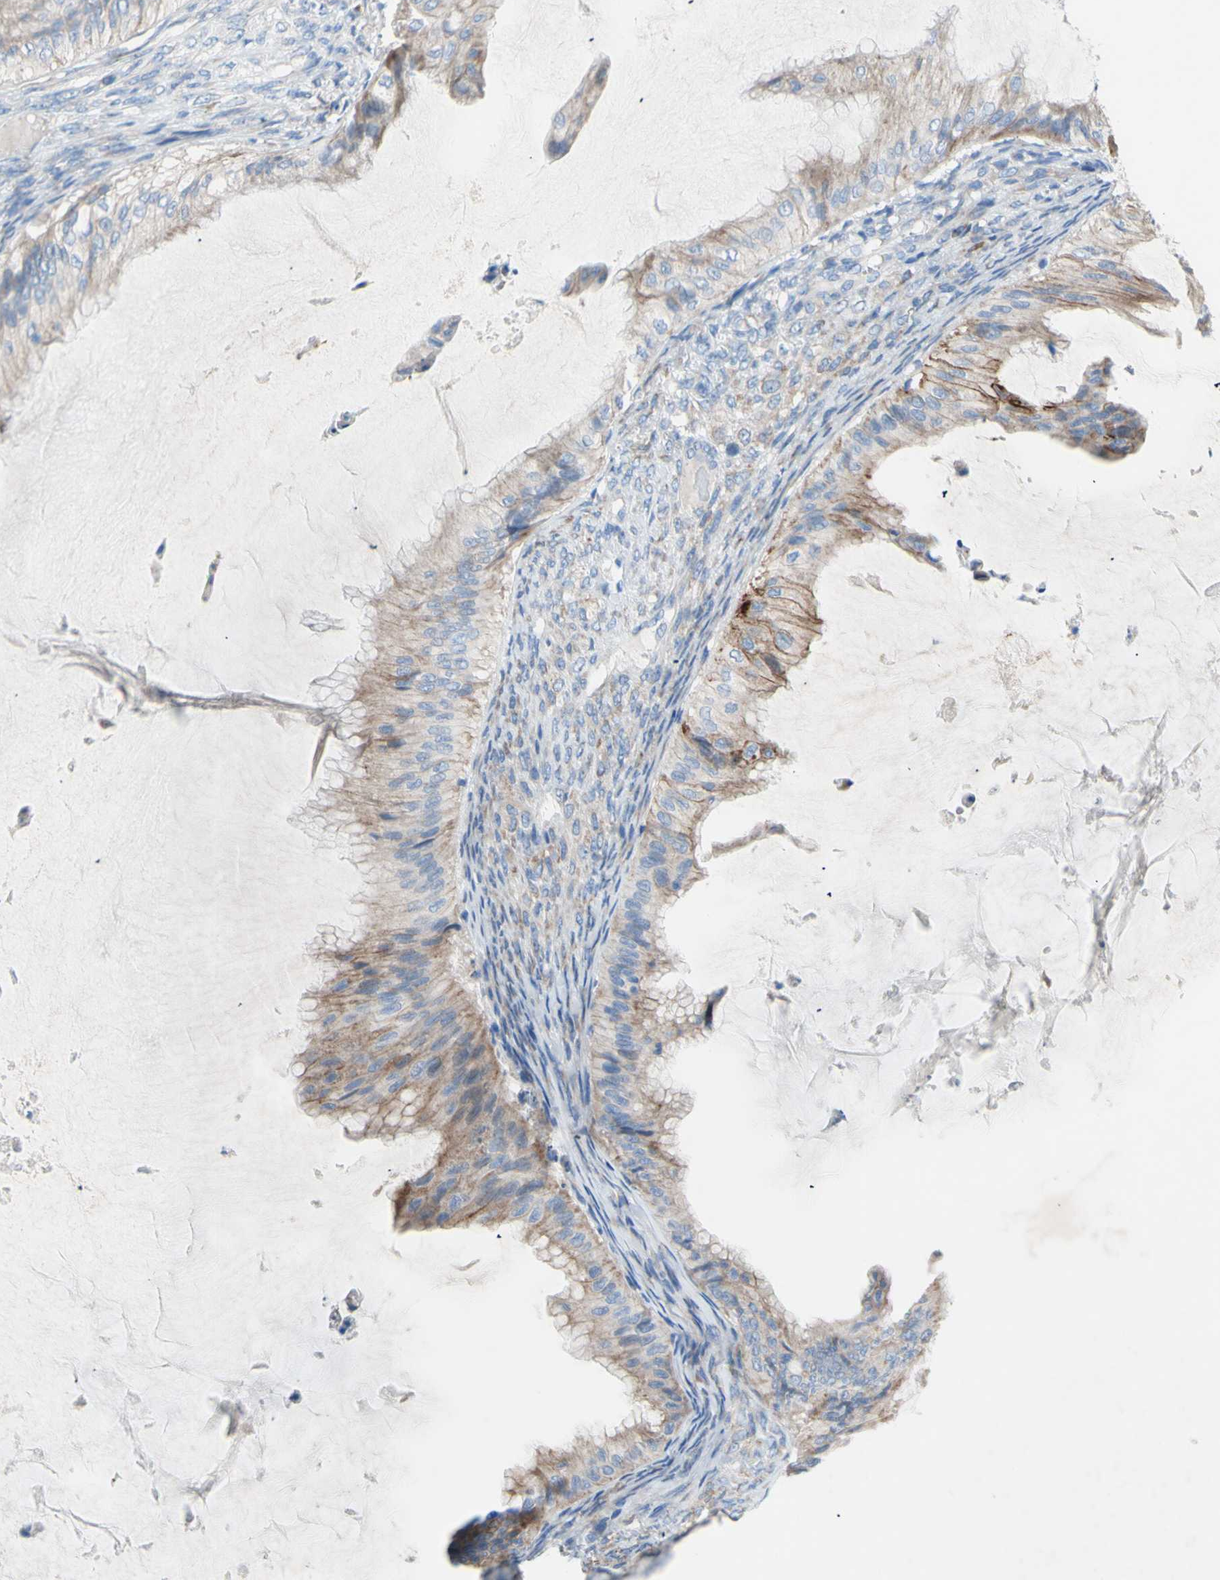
{"staining": {"intensity": "weak", "quantity": "25%-75%", "location": "cytoplasmic/membranous"}, "tissue": "ovarian cancer", "cell_type": "Tumor cells", "image_type": "cancer", "snomed": [{"axis": "morphology", "description": "Cystadenocarcinoma, mucinous, NOS"}, {"axis": "topography", "description": "Ovary"}], "caption": "High-magnification brightfield microscopy of ovarian cancer (mucinous cystadenocarcinoma) stained with DAB (brown) and counterstained with hematoxylin (blue). tumor cells exhibit weak cytoplasmic/membranous staining is appreciated in approximately25%-75% of cells.", "gene": "TMIGD2", "patient": {"sex": "female", "age": 61}}